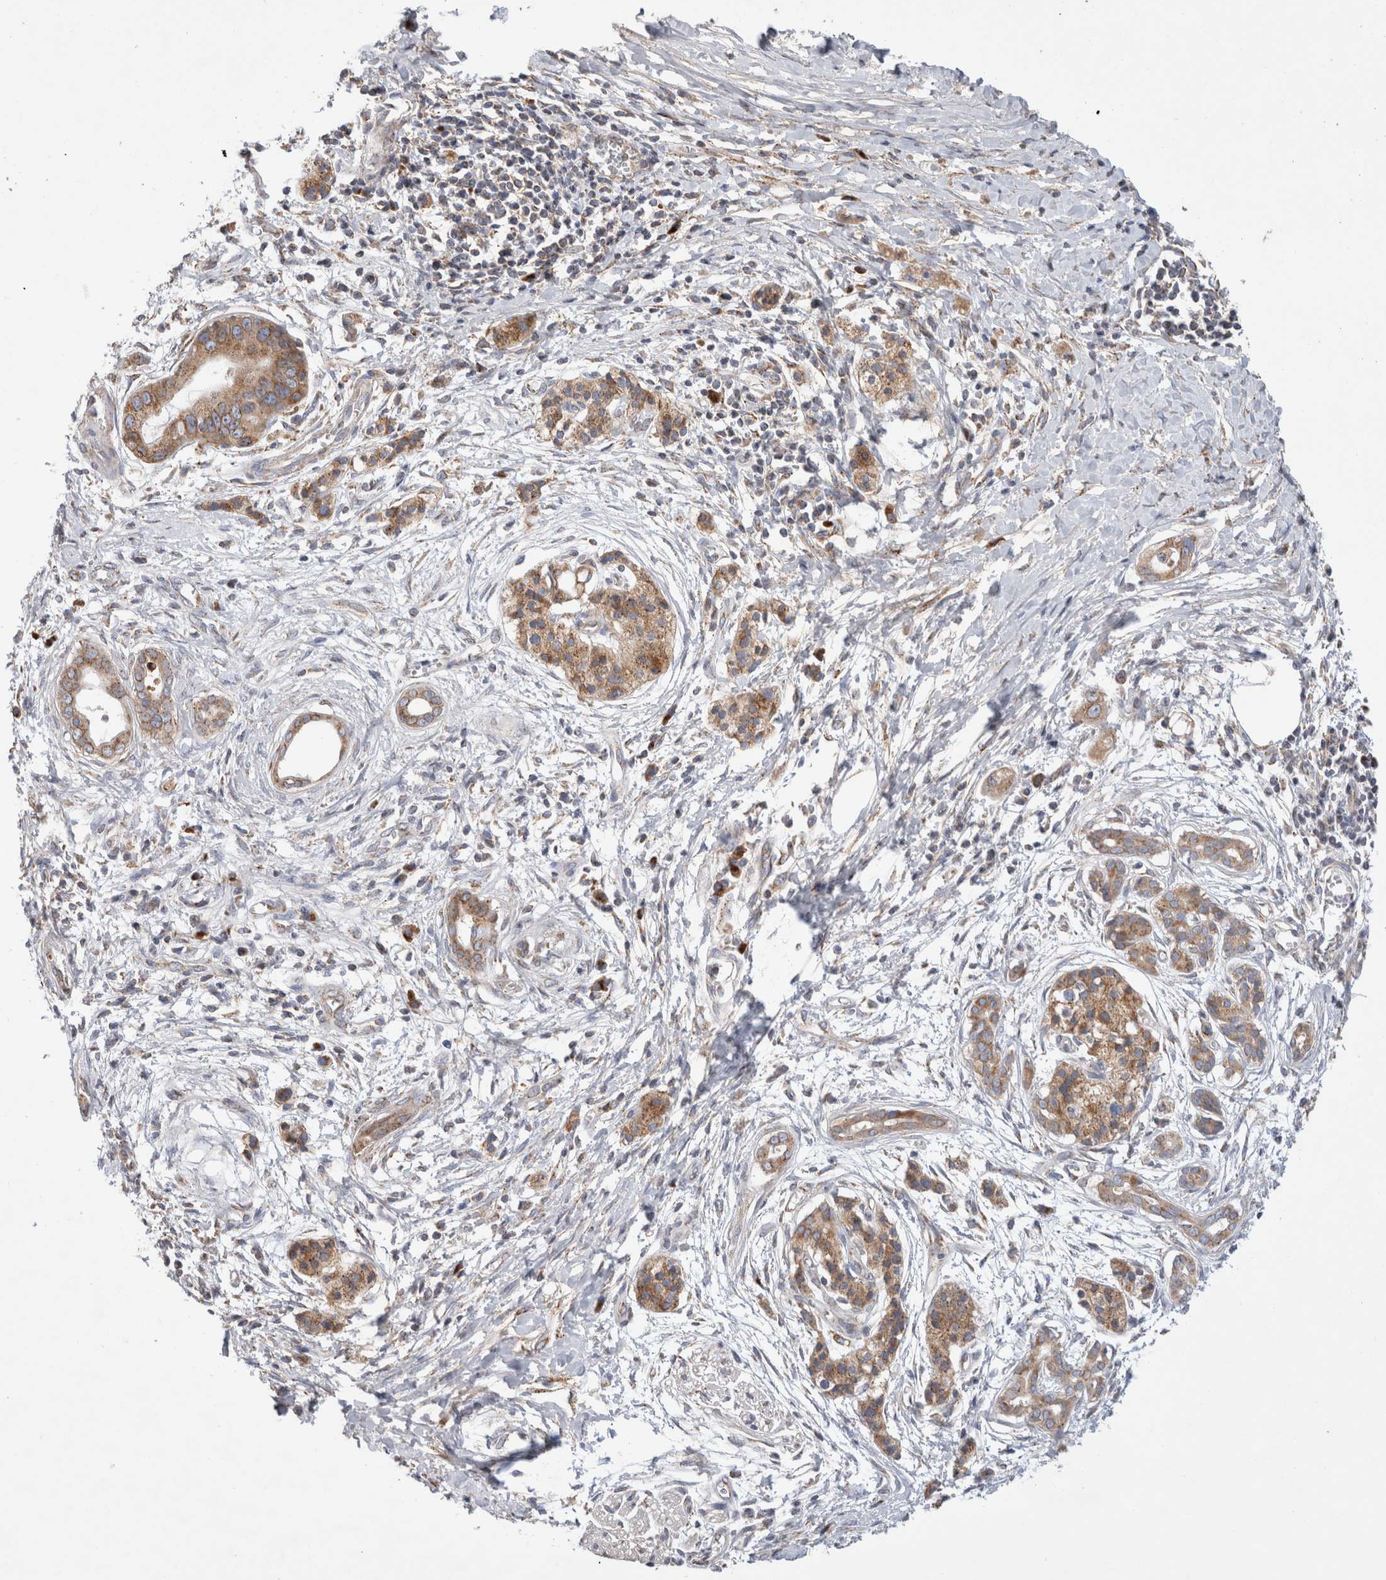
{"staining": {"intensity": "moderate", "quantity": ">75%", "location": "cytoplasmic/membranous"}, "tissue": "pancreatic cancer", "cell_type": "Tumor cells", "image_type": "cancer", "snomed": [{"axis": "morphology", "description": "Adenocarcinoma, NOS"}, {"axis": "topography", "description": "Pancreas"}], "caption": "DAB immunohistochemical staining of human pancreatic cancer (adenocarcinoma) exhibits moderate cytoplasmic/membranous protein expression in about >75% of tumor cells.", "gene": "IARS2", "patient": {"sex": "male", "age": 59}}